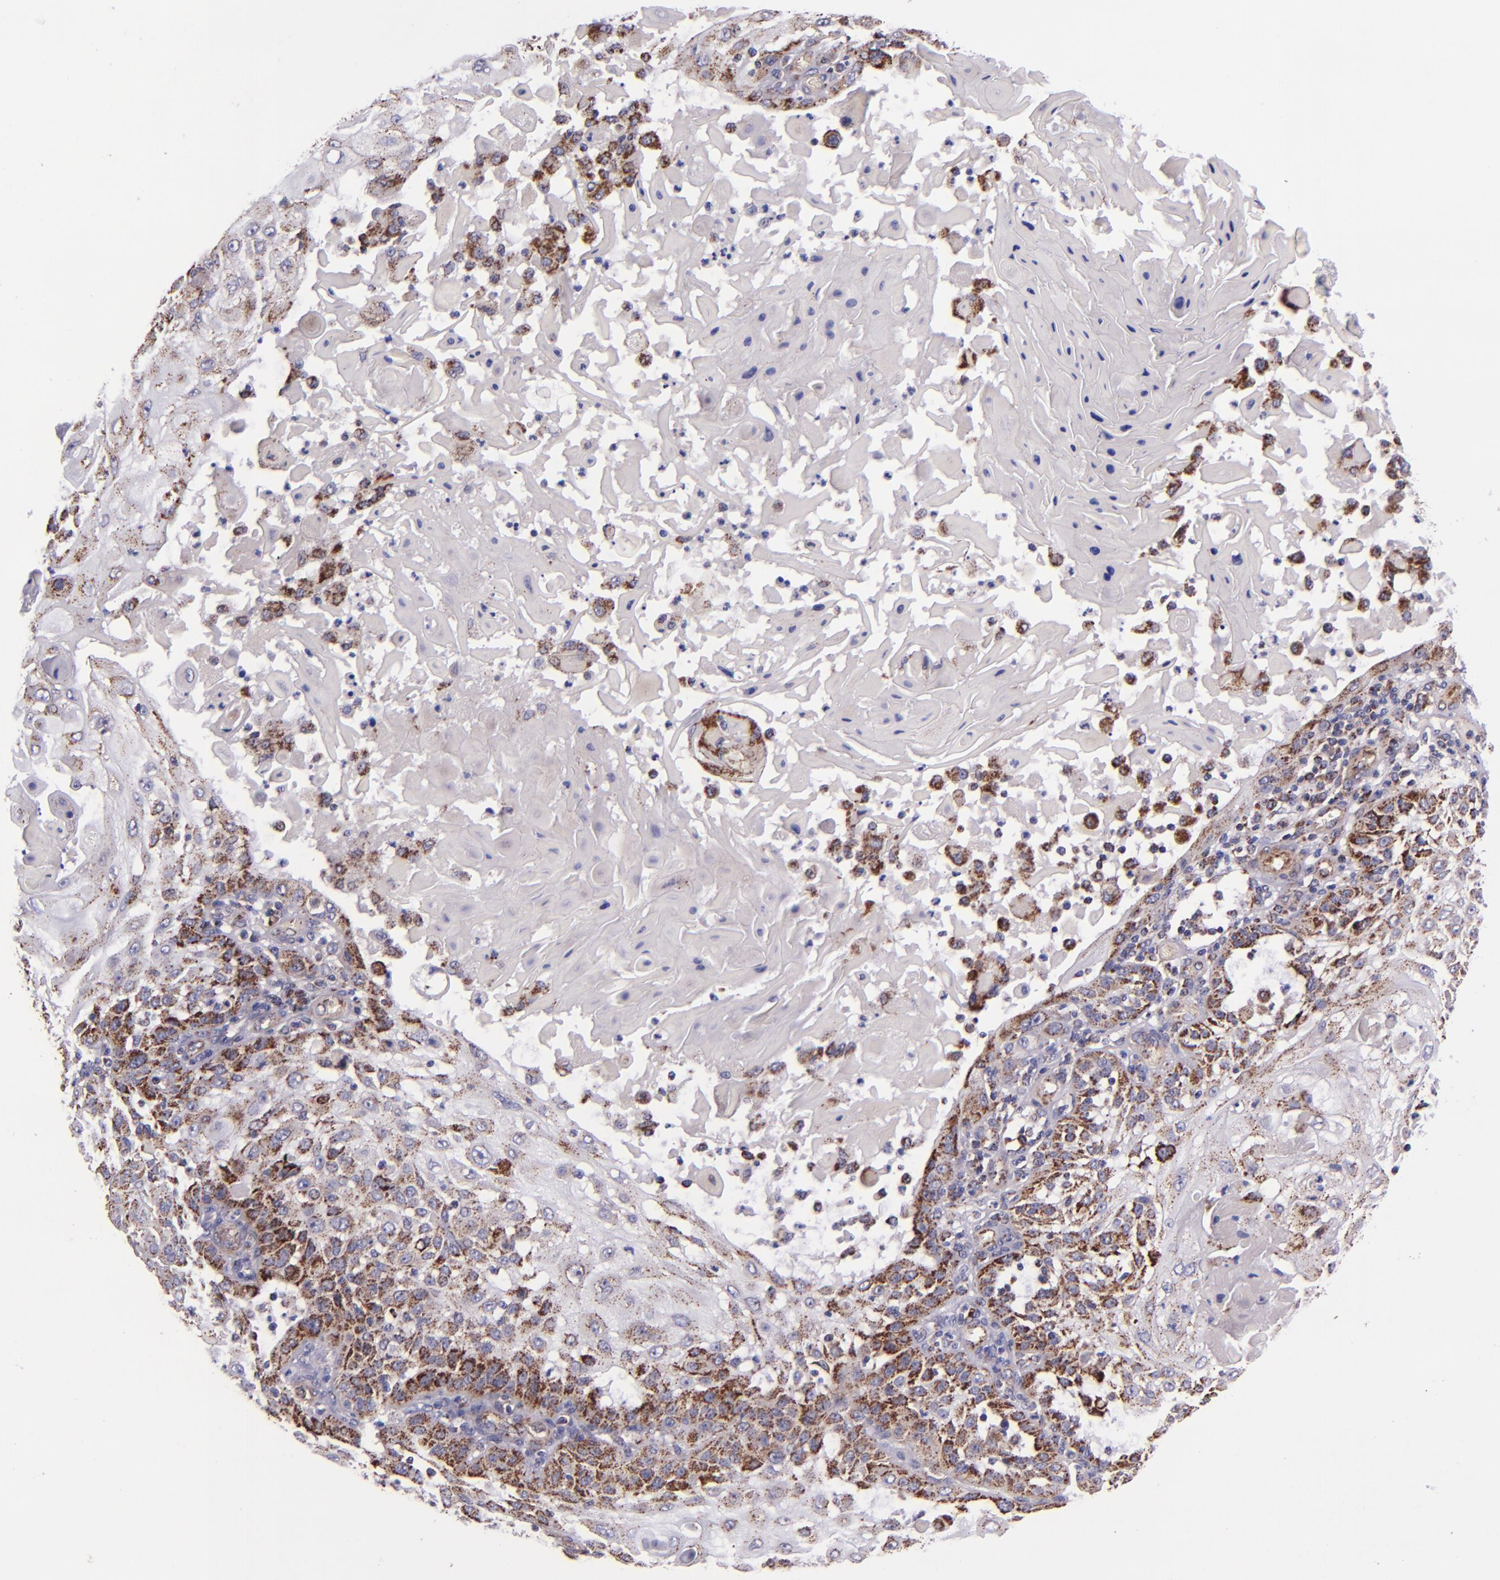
{"staining": {"intensity": "moderate", "quantity": "<25%", "location": "cytoplasmic/membranous"}, "tissue": "skin cancer", "cell_type": "Tumor cells", "image_type": "cancer", "snomed": [{"axis": "morphology", "description": "Squamous cell carcinoma, NOS"}, {"axis": "topography", "description": "Skin"}], "caption": "Human skin cancer stained with a brown dye exhibits moderate cytoplasmic/membranous positive expression in approximately <25% of tumor cells.", "gene": "IDH3G", "patient": {"sex": "female", "age": 89}}